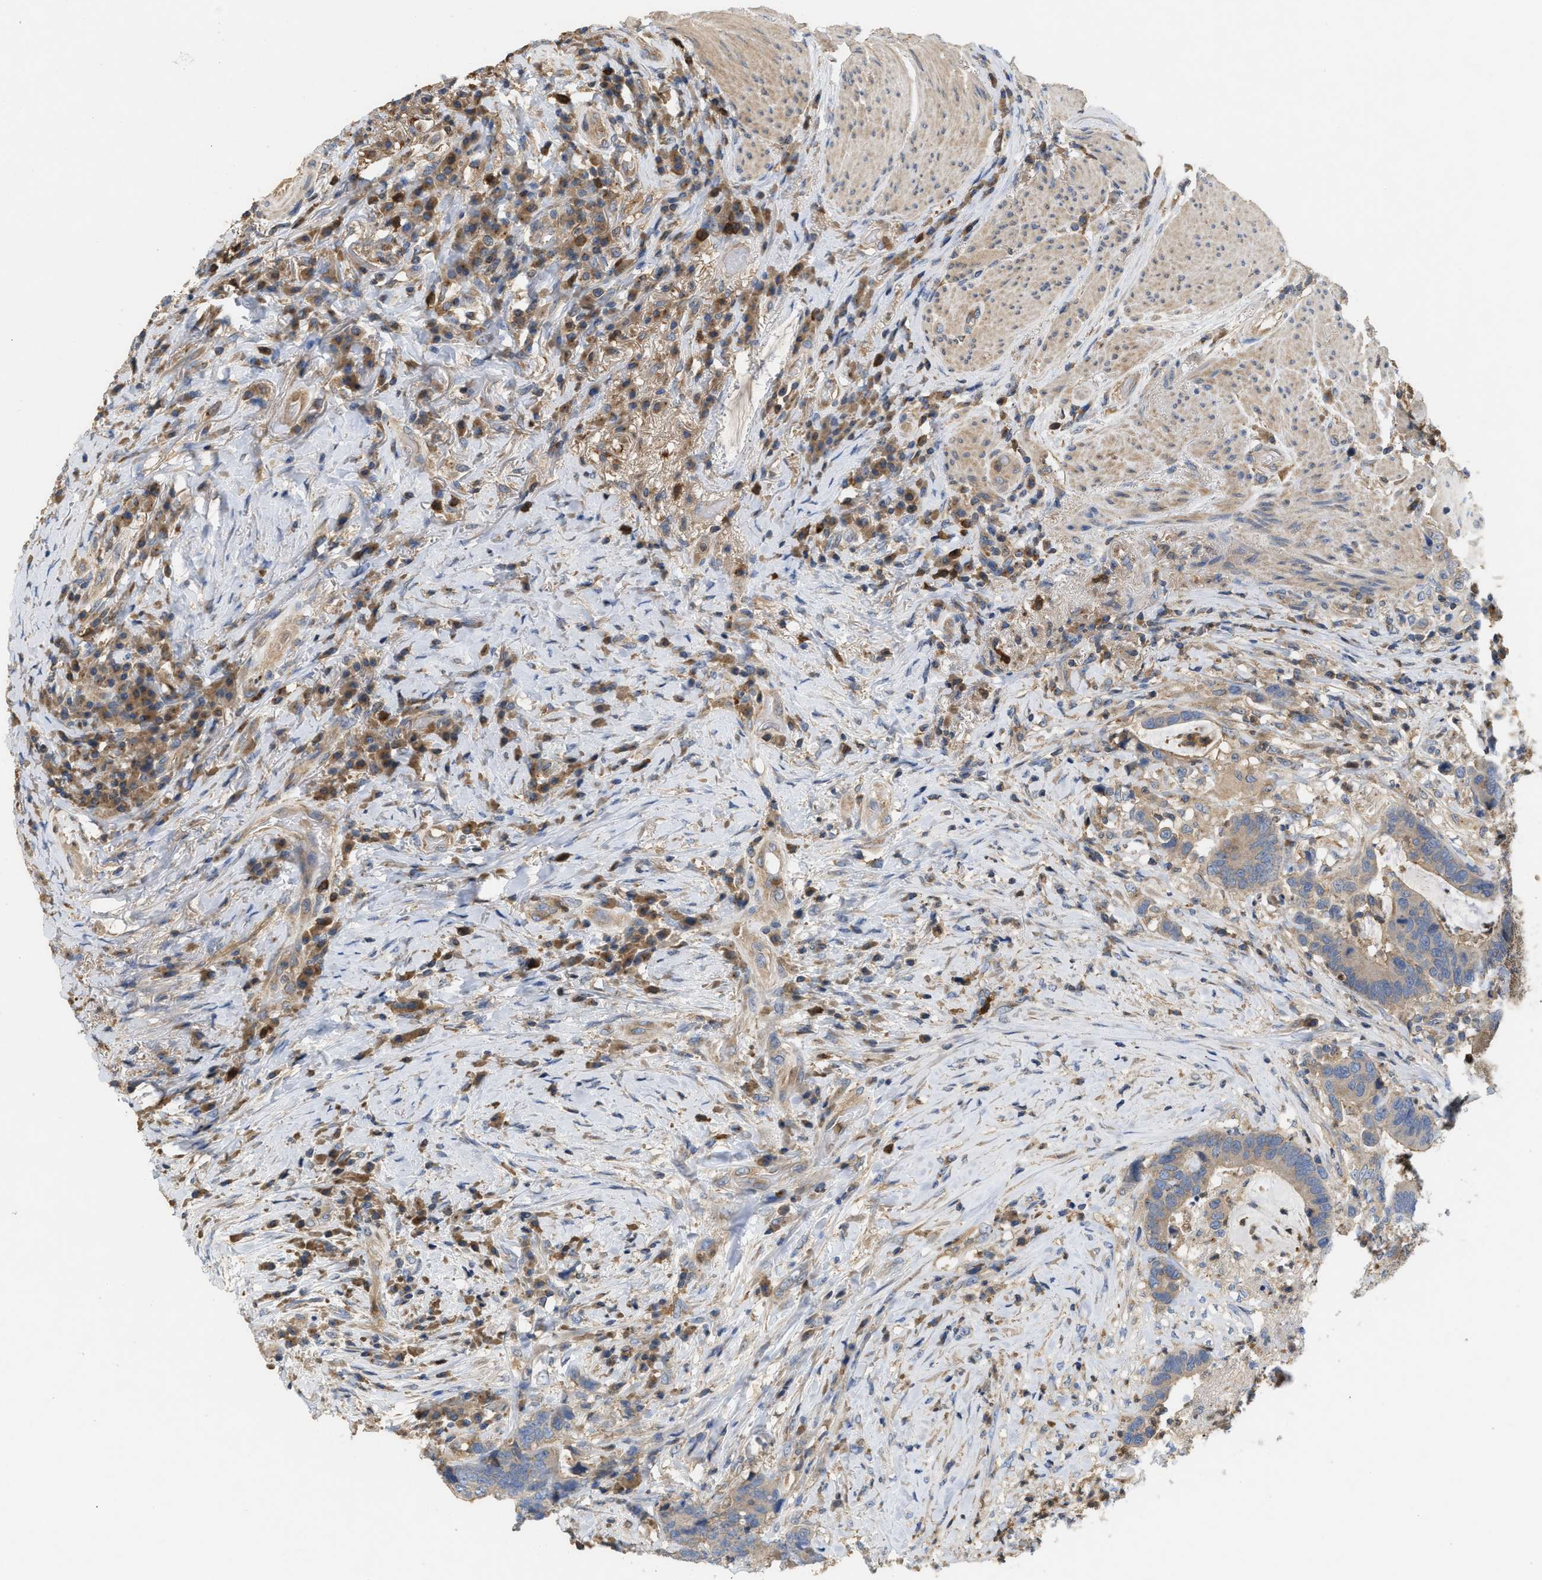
{"staining": {"intensity": "weak", "quantity": ">75%", "location": "cytoplasmic/membranous"}, "tissue": "colorectal cancer", "cell_type": "Tumor cells", "image_type": "cancer", "snomed": [{"axis": "morphology", "description": "Adenocarcinoma, NOS"}, {"axis": "topography", "description": "Rectum"}], "caption": "Immunohistochemistry (IHC) of human adenocarcinoma (colorectal) displays low levels of weak cytoplasmic/membranous positivity in approximately >75% of tumor cells.", "gene": "RNF216", "patient": {"sex": "female", "age": 89}}